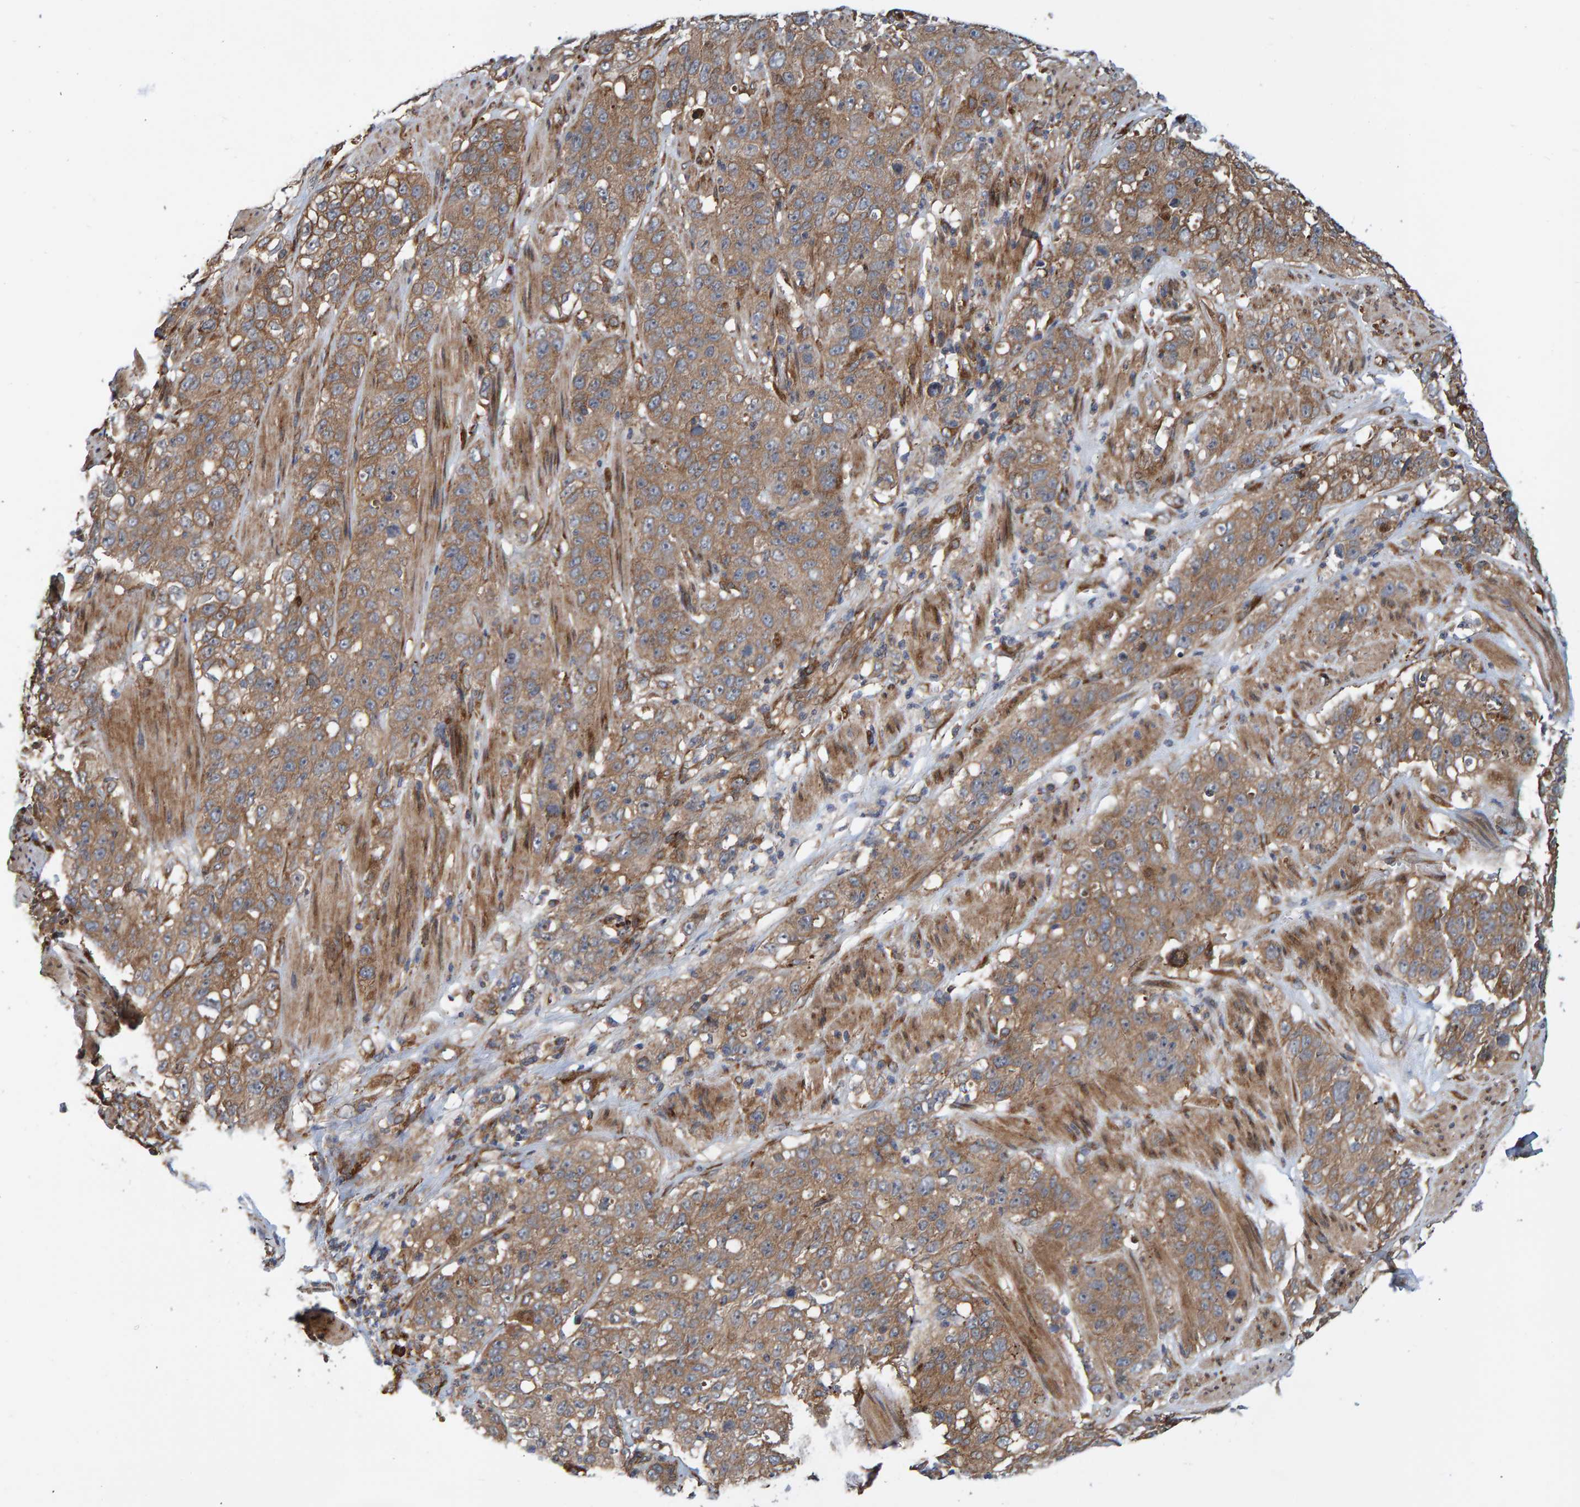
{"staining": {"intensity": "weak", "quantity": ">75%", "location": "cytoplasmic/membranous"}, "tissue": "stomach cancer", "cell_type": "Tumor cells", "image_type": "cancer", "snomed": [{"axis": "morphology", "description": "Adenocarcinoma, NOS"}, {"axis": "topography", "description": "Stomach"}], "caption": "A histopathology image showing weak cytoplasmic/membranous expression in about >75% of tumor cells in stomach cancer, as visualized by brown immunohistochemical staining.", "gene": "KIAA0753", "patient": {"sex": "male", "age": 48}}